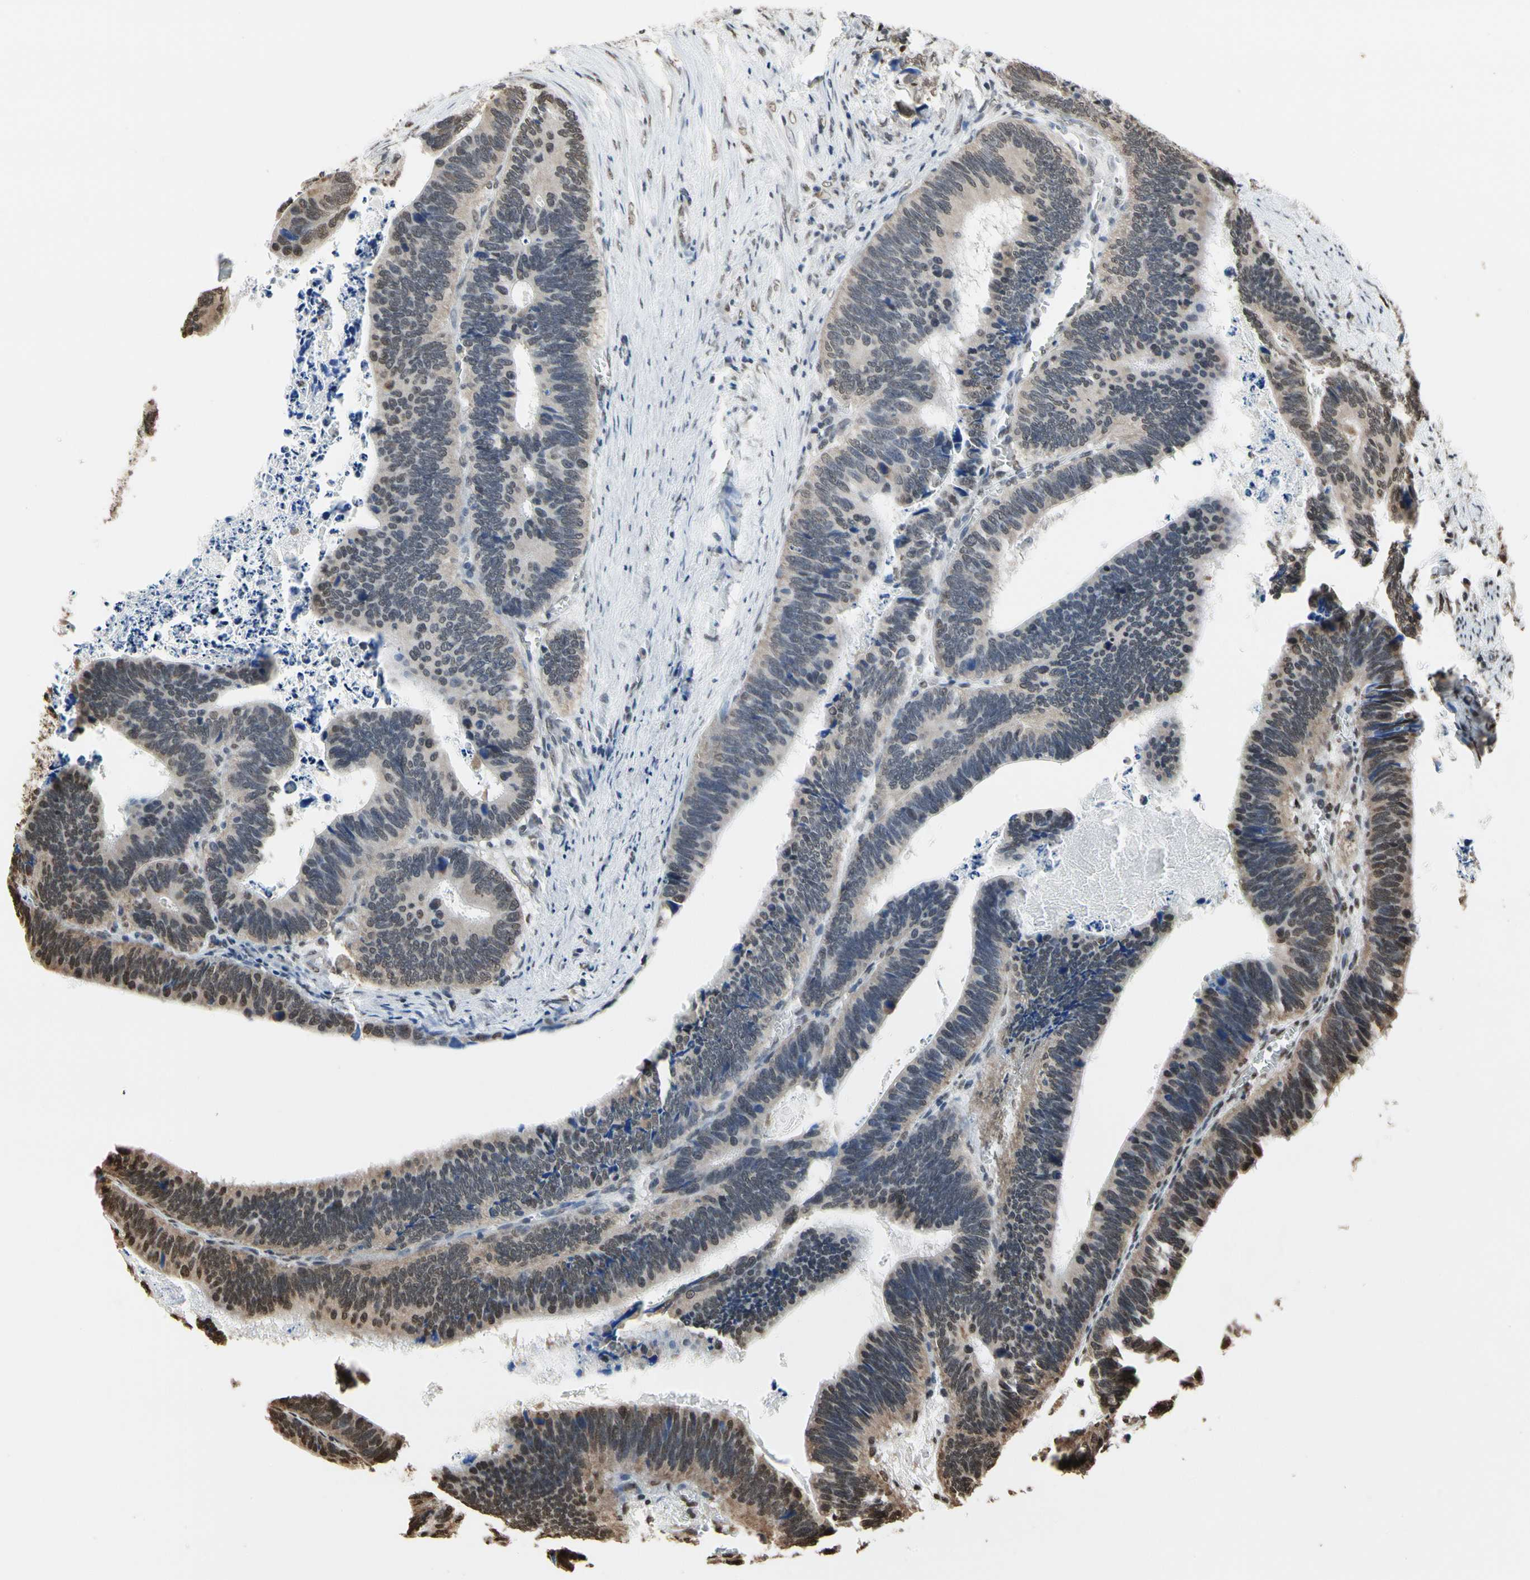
{"staining": {"intensity": "moderate", "quantity": "<25%", "location": "cytoplasmic/membranous,nuclear"}, "tissue": "colorectal cancer", "cell_type": "Tumor cells", "image_type": "cancer", "snomed": [{"axis": "morphology", "description": "Adenocarcinoma, NOS"}, {"axis": "topography", "description": "Colon"}], "caption": "This is an image of immunohistochemistry staining of colorectal cancer, which shows moderate expression in the cytoplasmic/membranous and nuclear of tumor cells.", "gene": "HNRNPK", "patient": {"sex": "male", "age": 72}}